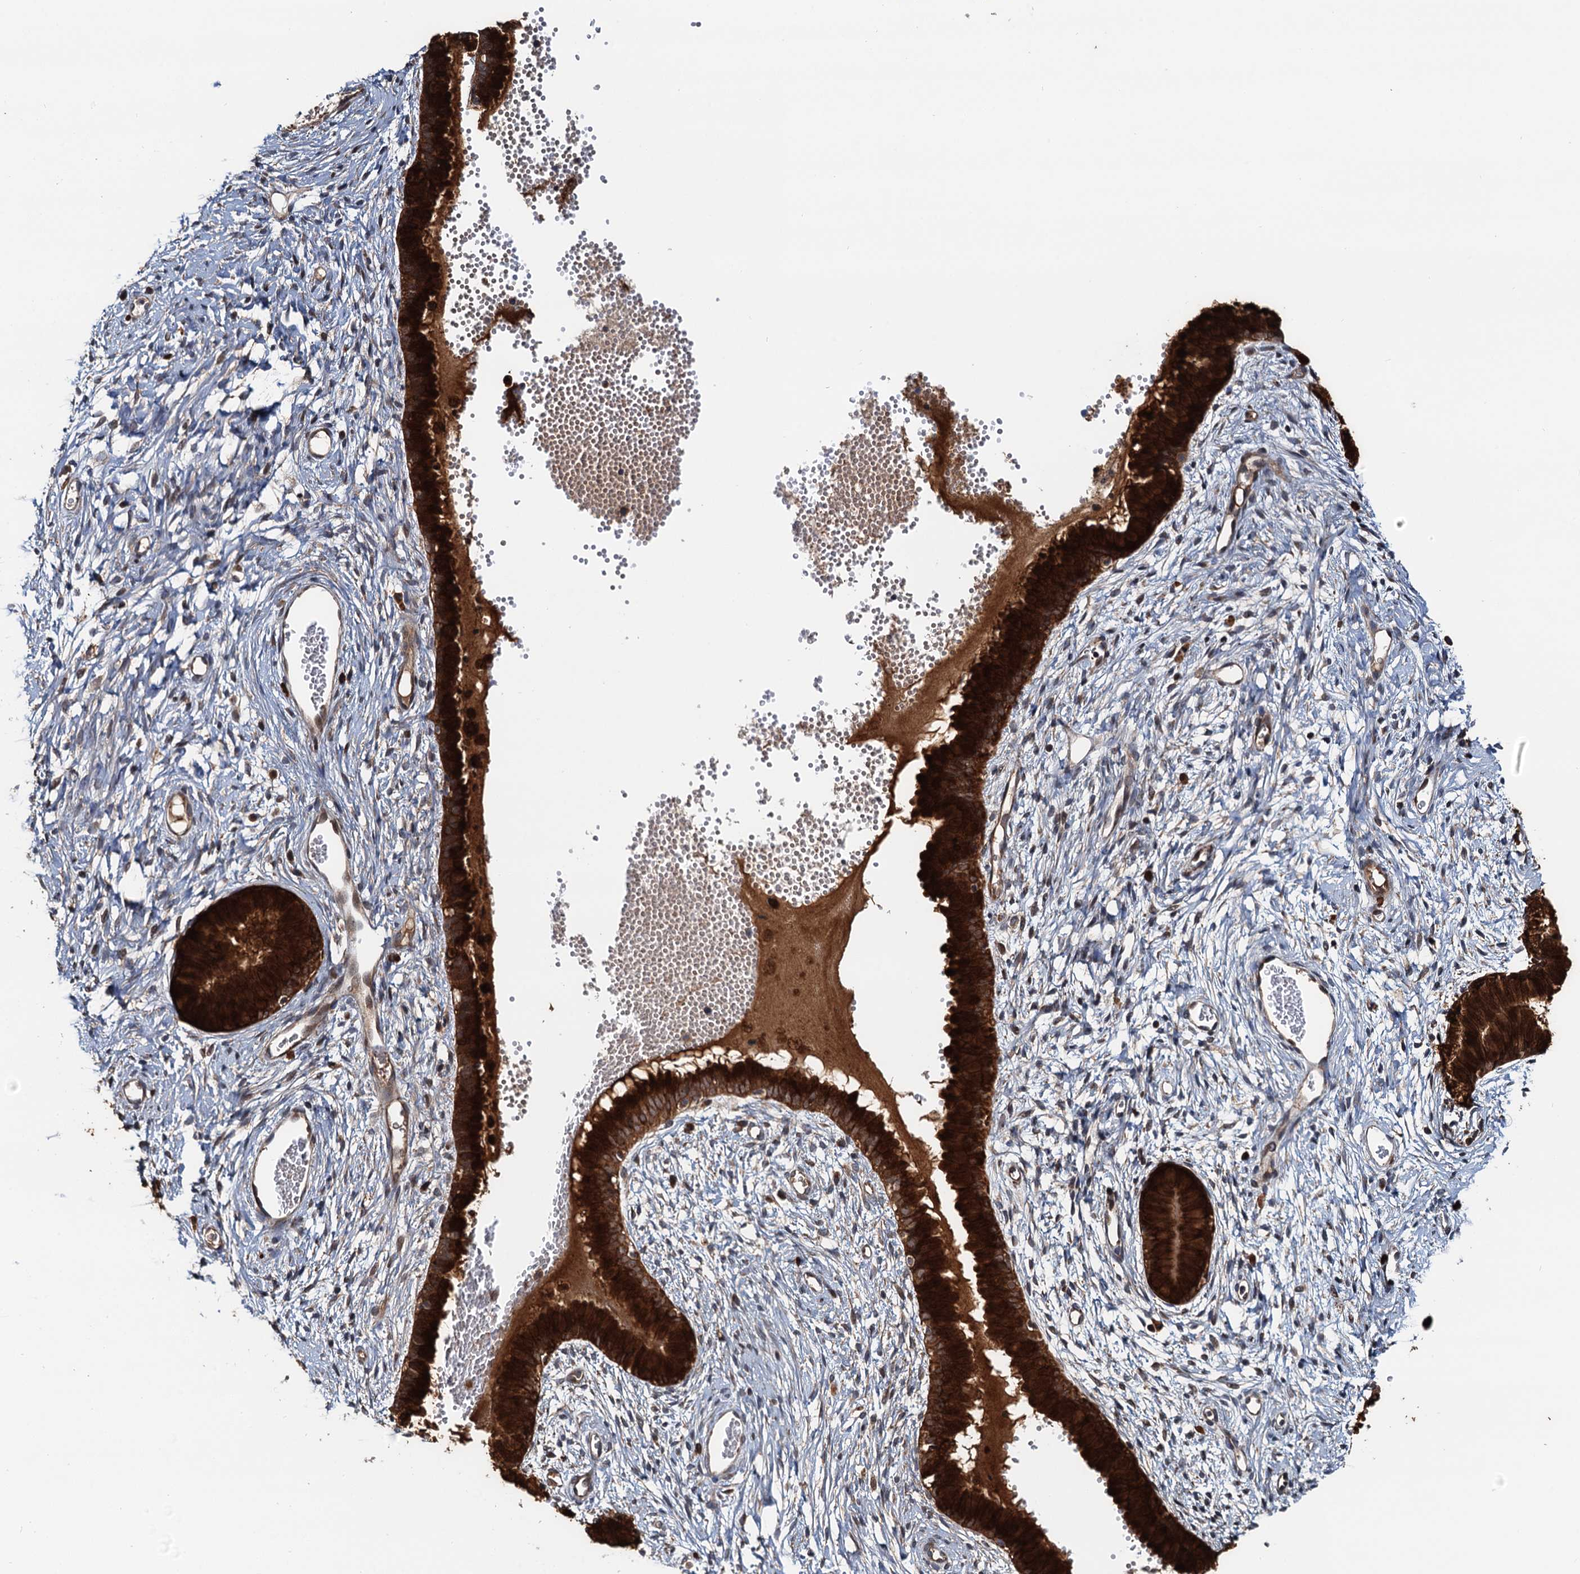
{"staining": {"intensity": "strong", "quantity": ">75%", "location": "cytoplasmic/membranous"}, "tissue": "cervix", "cell_type": "Glandular cells", "image_type": "normal", "snomed": [{"axis": "morphology", "description": "Normal tissue, NOS"}, {"axis": "topography", "description": "Cervix"}], "caption": "High-magnification brightfield microscopy of benign cervix stained with DAB (brown) and counterstained with hematoxylin (blue). glandular cells exhibit strong cytoplasmic/membranous staining is appreciated in approximately>75% of cells.", "gene": "AAGAB", "patient": {"sex": "female", "age": 42}}